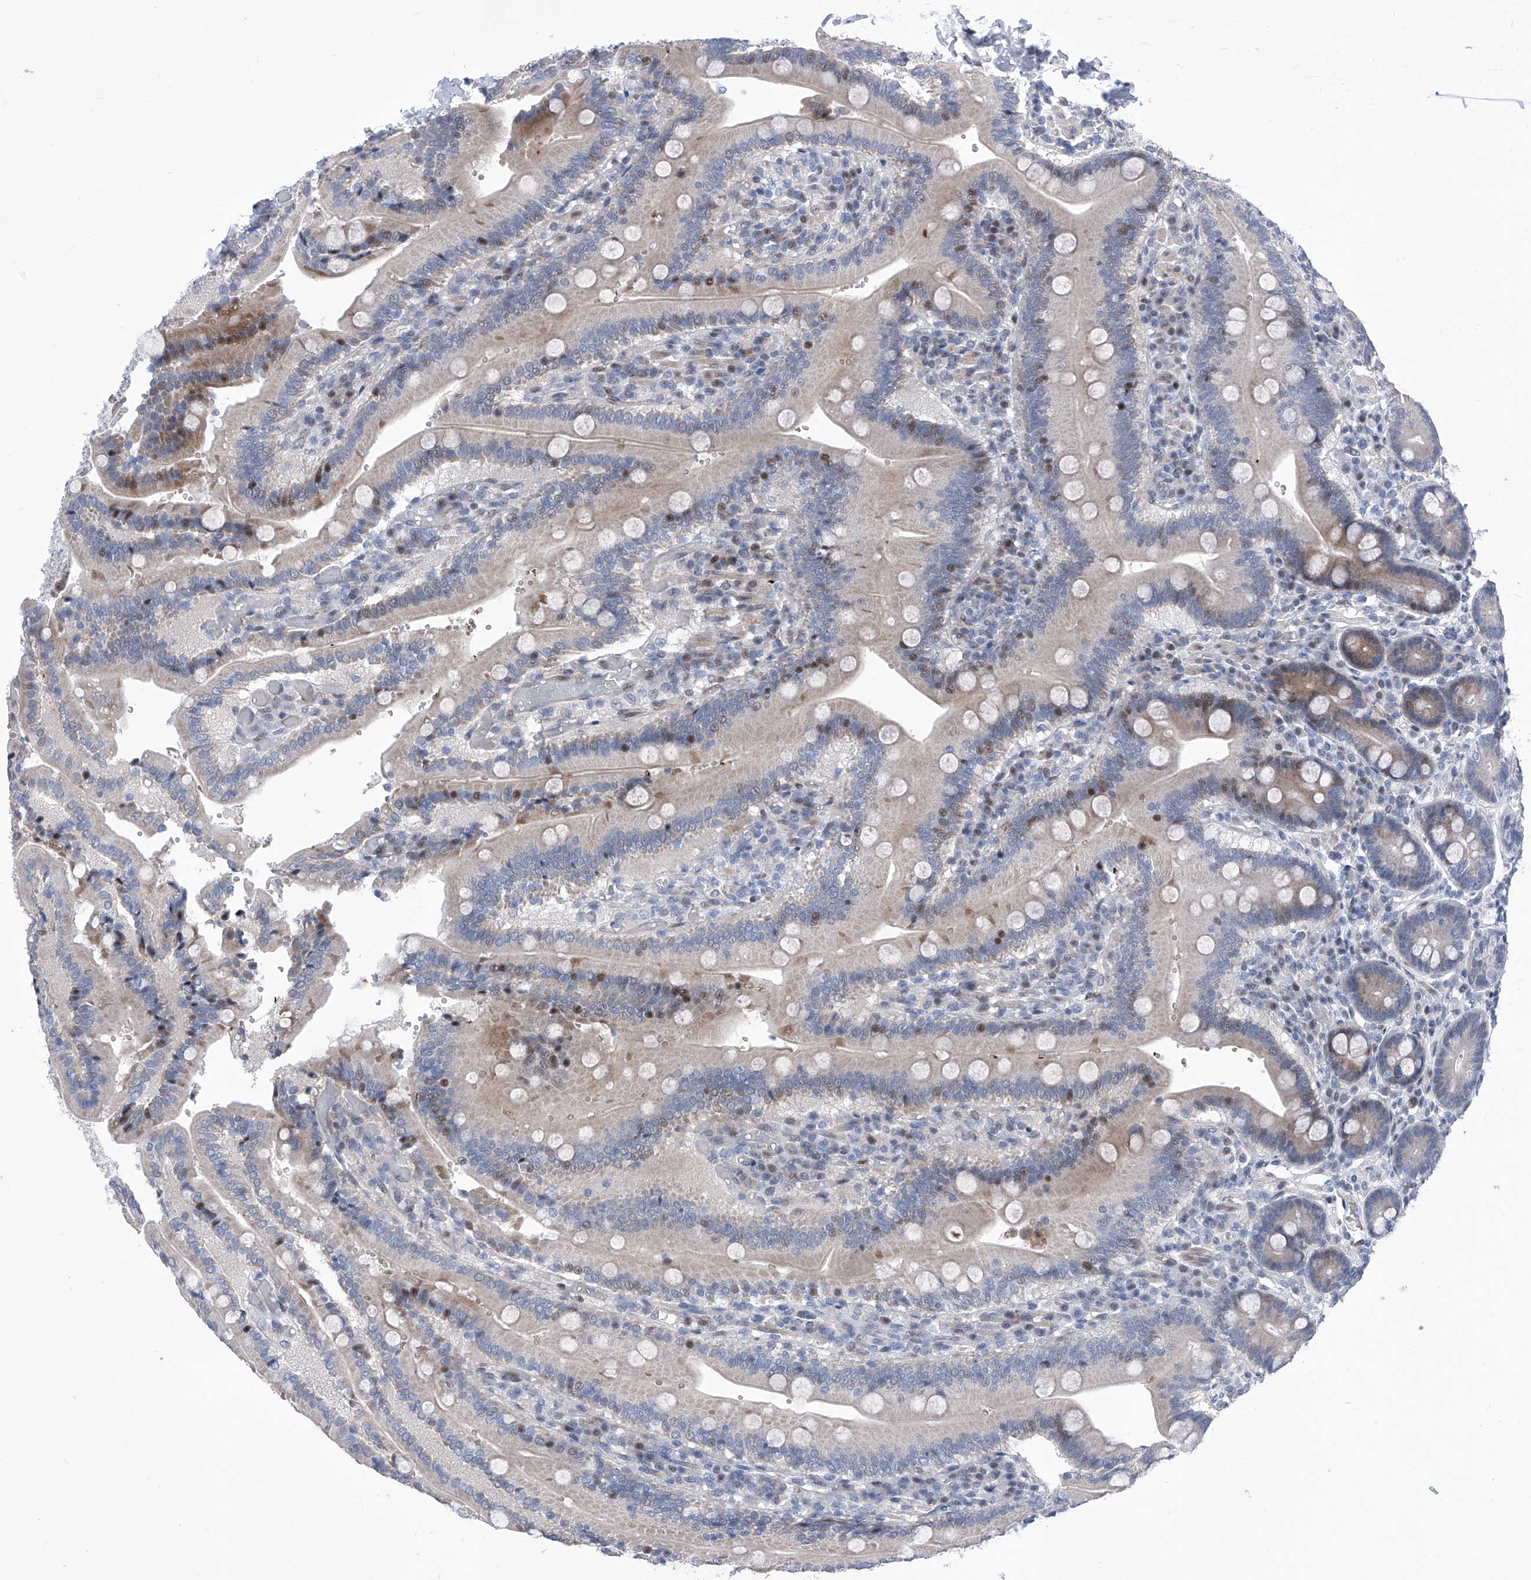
{"staining": {"intensity": "moderate", "quantity": "25%-75%", "location": "cytoplasmic/membranous,nuclear"}, "tissue": "duodenum", "cell_type": "Glandular cells", "image_type": "normal", "snomed": [{"axis": "morphology", "description": "Normal tissue, NOS"}, {"axis": "topography", "description": "Duodenum"}], "caption": "Protein positivity by immunohistochemistry reveals moderate cytoplasmic/membranous,nuclear staining in approximately 25%-75% of glandular cells in benign duodenum.", "gene": "NUFIP1", "patient": {"sex": "female", "age": 62}}